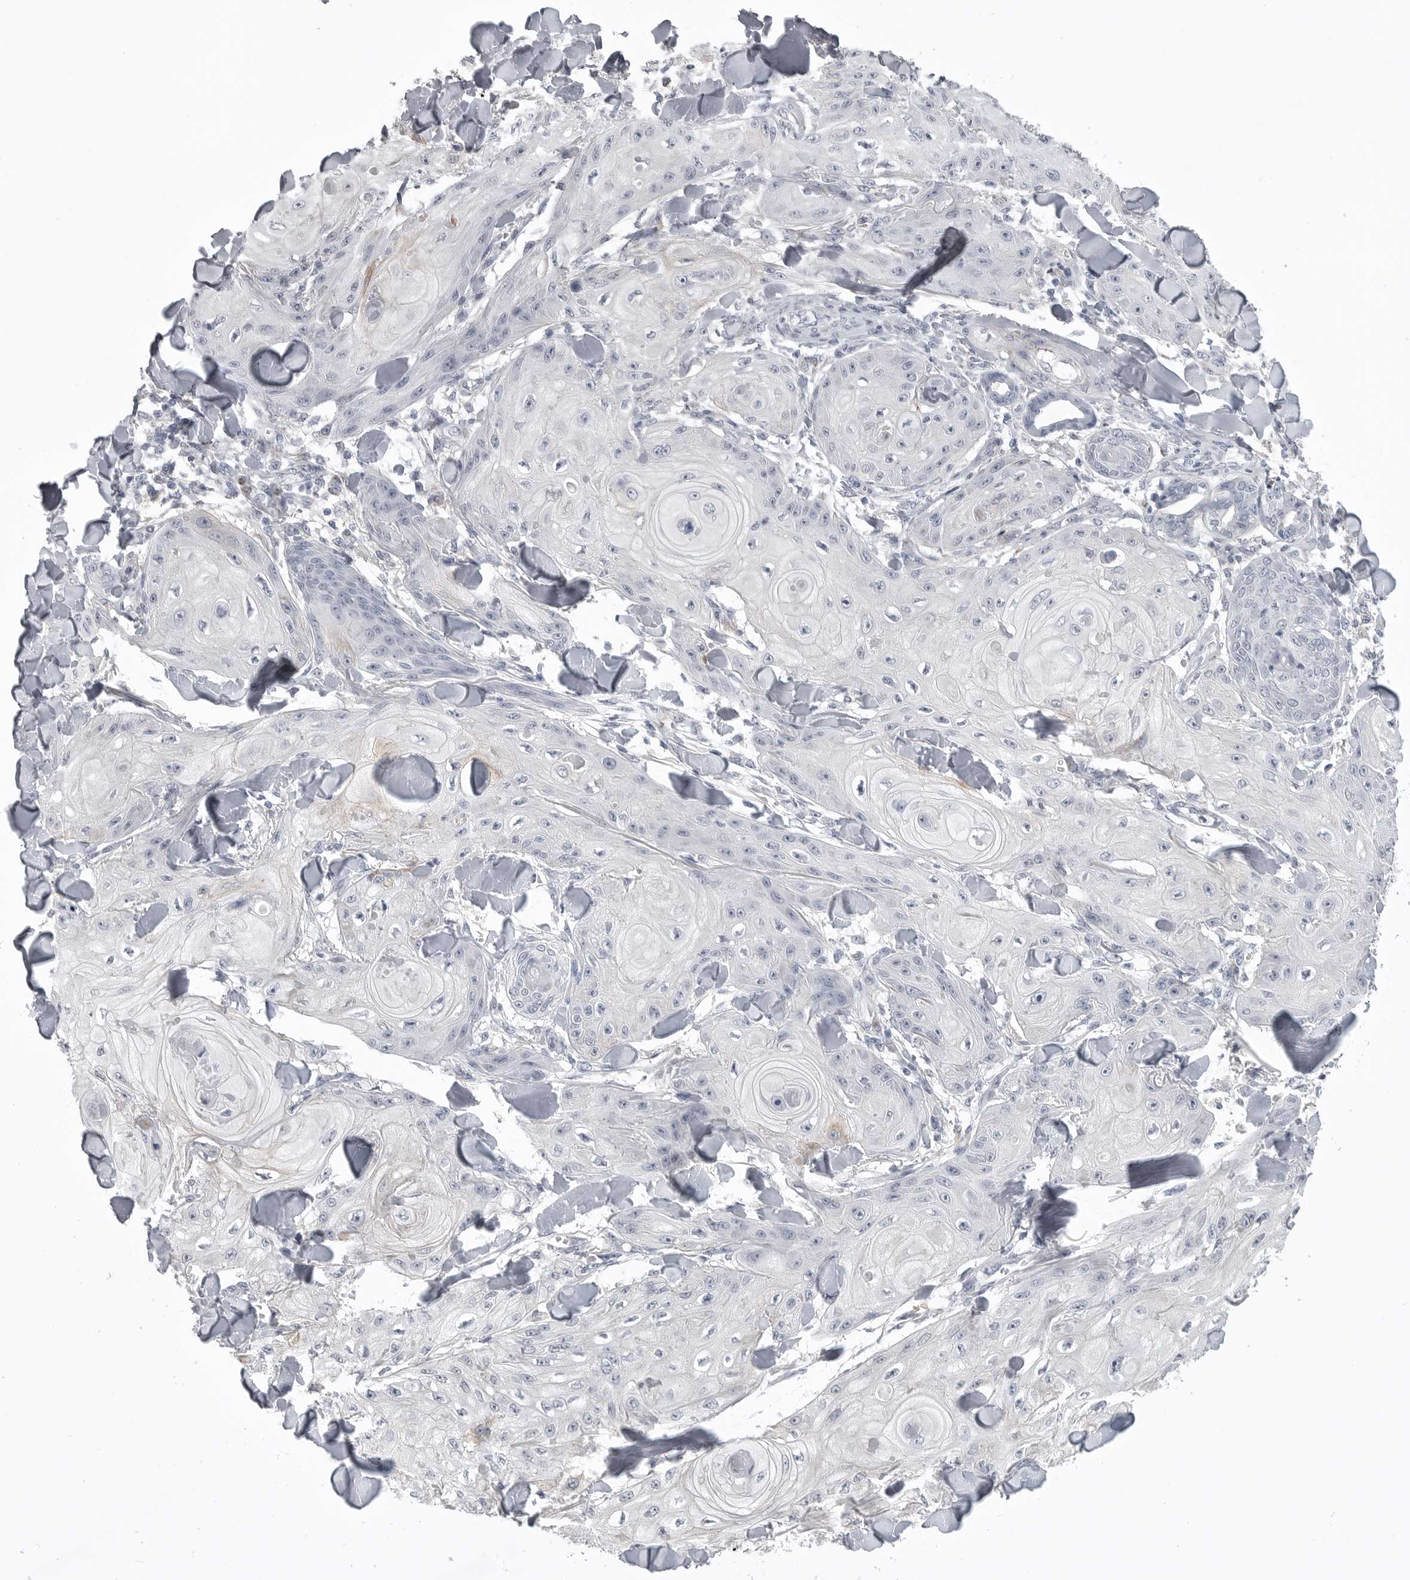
{"staining": {"intensity": "negative", "quantity": "none", "location": "none"}, "tissue": "skin cancer", "cell_type": "Tumor cells", "image_type": "cancer", "snomed": [{"axis": "morphology", "description": "Squamous cell carcinoma, NOS"}, {"axis": "topography", "description": "Skin"}], "caption": "Tumor cells are negative for brown protein staining in squamous cell carcinoma (skin).", "gene": "SERPING1", "patient": {"sex": "male", "age": 74}}